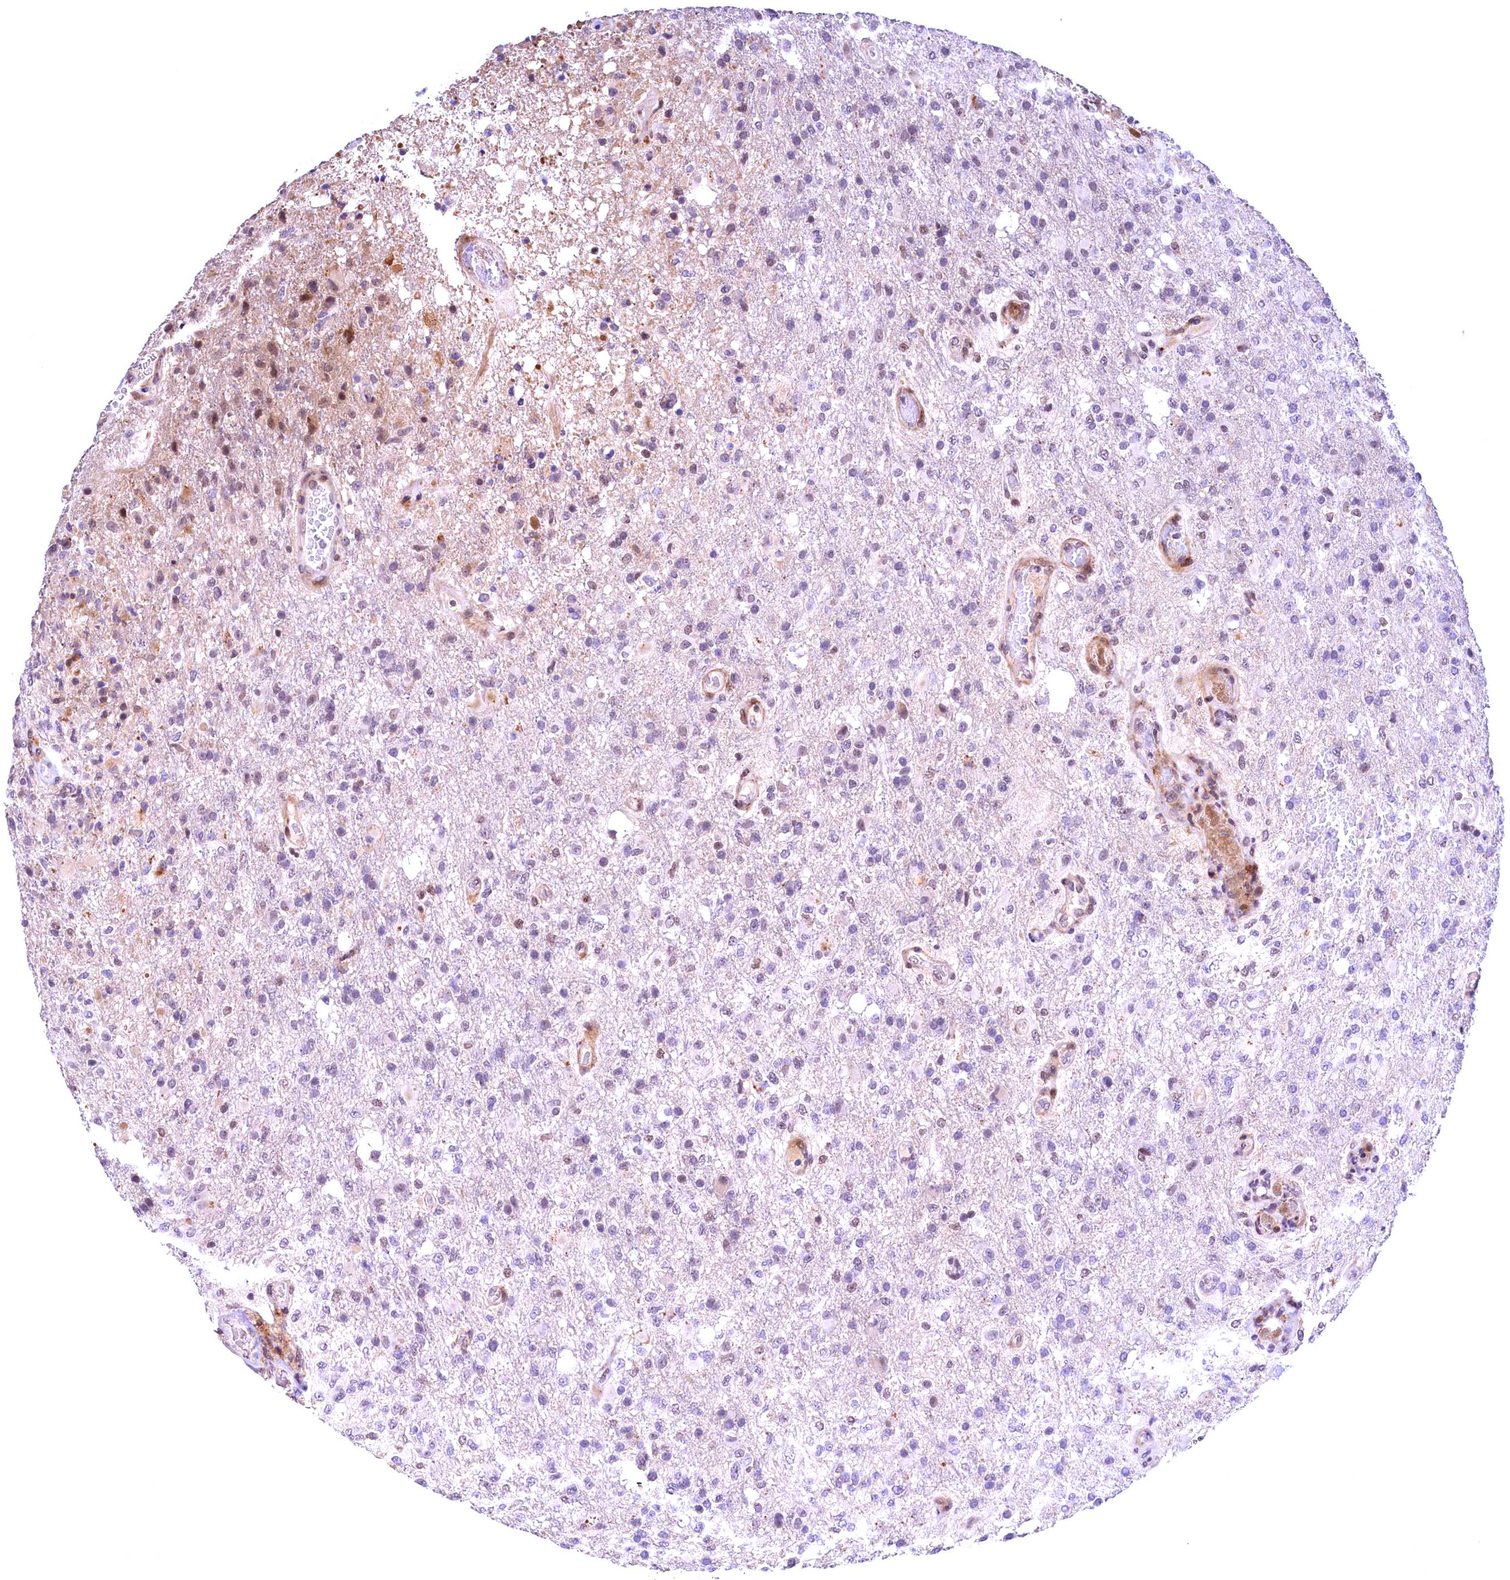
{"staining": {"intensity": "negative", "quantity": "none", "location": "none"}, "tissue": "glioma", "cell_type": "Tumor cells", "image_type": "cancer", "snomed": [{"axis": "morphology", "description": "Glioma, malignant, High grade"}, {"axis": "topography", "description": "Brain"}], "caption": "Malignant high-grade glioma was stained to show a protein in brown. There is no significant expression in tumor cells.", "gene": "FBXO45", "patient": {"sex": "female", "age": 74}}